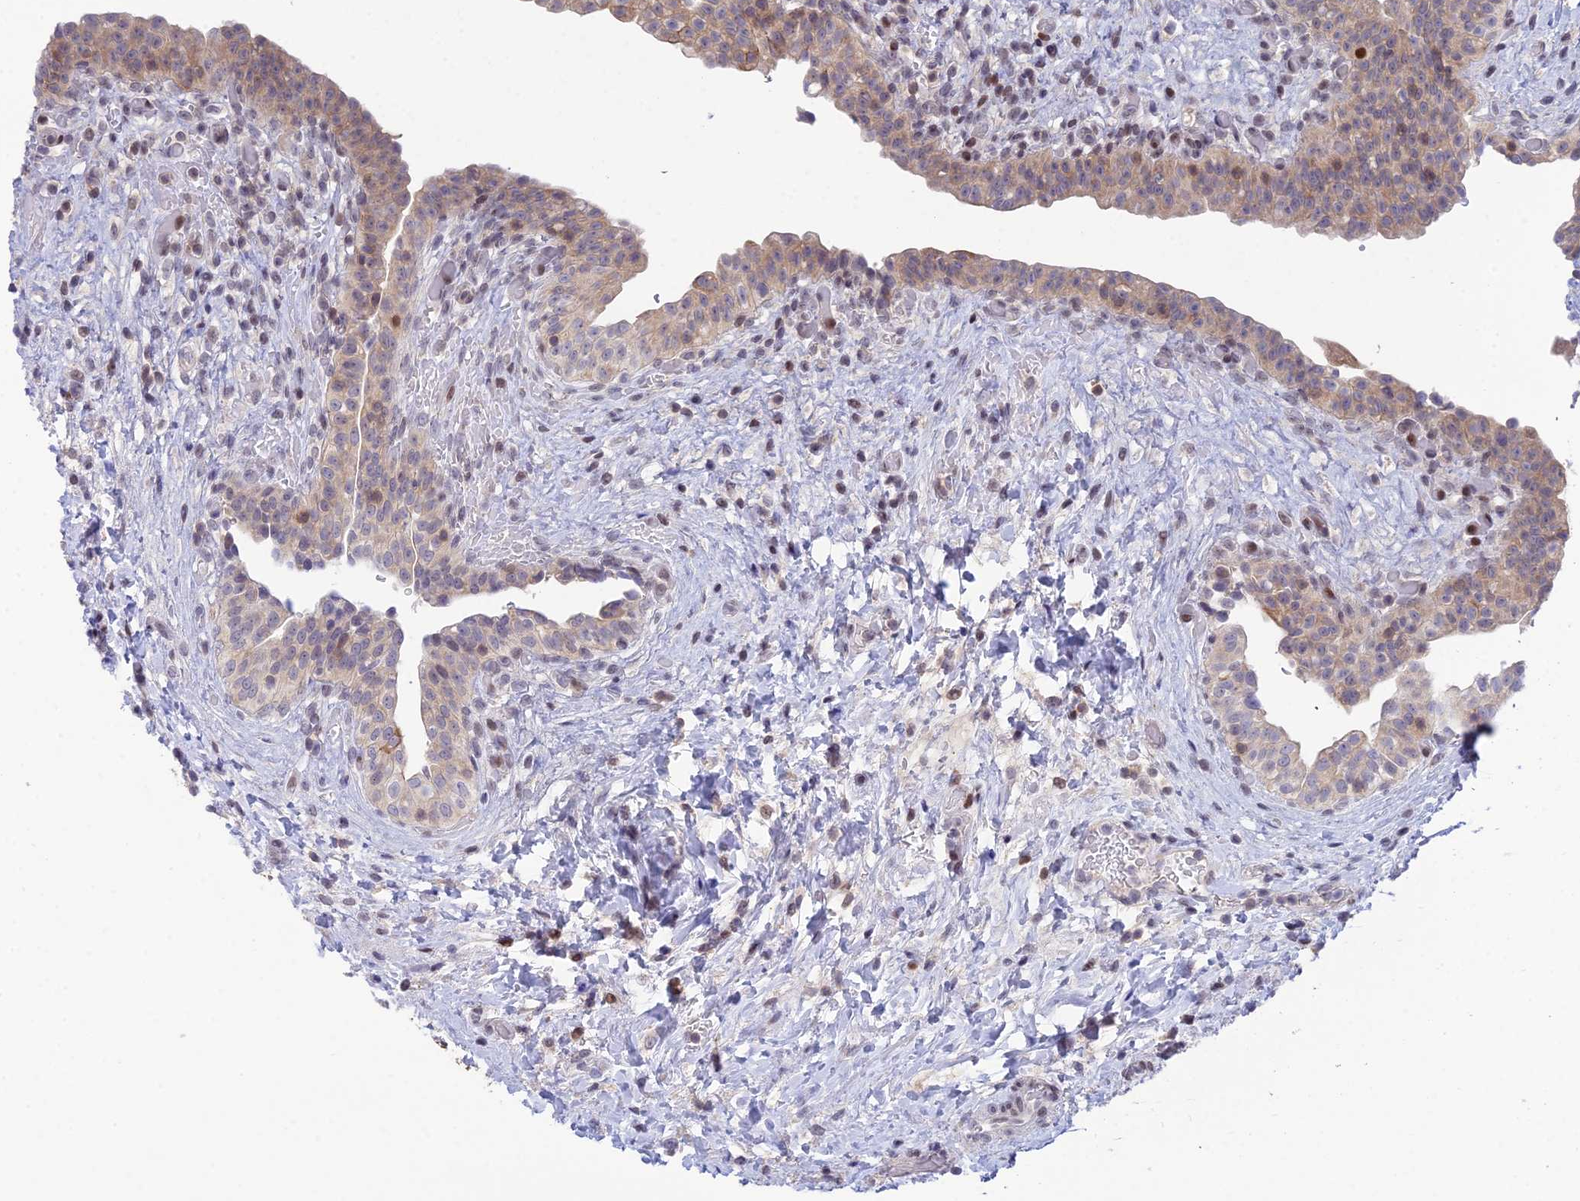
{"staining": {"intensity": "weak", "quantity": ">75%", "location": "cytoplasmic/membranous"}, "tissue": "urinary bladder", "cell_type": "Urothelial cells", "image_type": "normal", "snomed": [{"axis": "morphology", "description": "Normal tissue, NOS"}, {"axis": "topography", "description": "Urinary bladder"}], "caption": "A low amount of weak cytoplasmic/membranous positivity is seen in about >75% of urothelial cells in benign urinary bladder. (brown staining indicates protein expression, while blue staining denotes nuclei).", "gene": "ELOA2", "patient": {"sex": "male", "age": 69}}